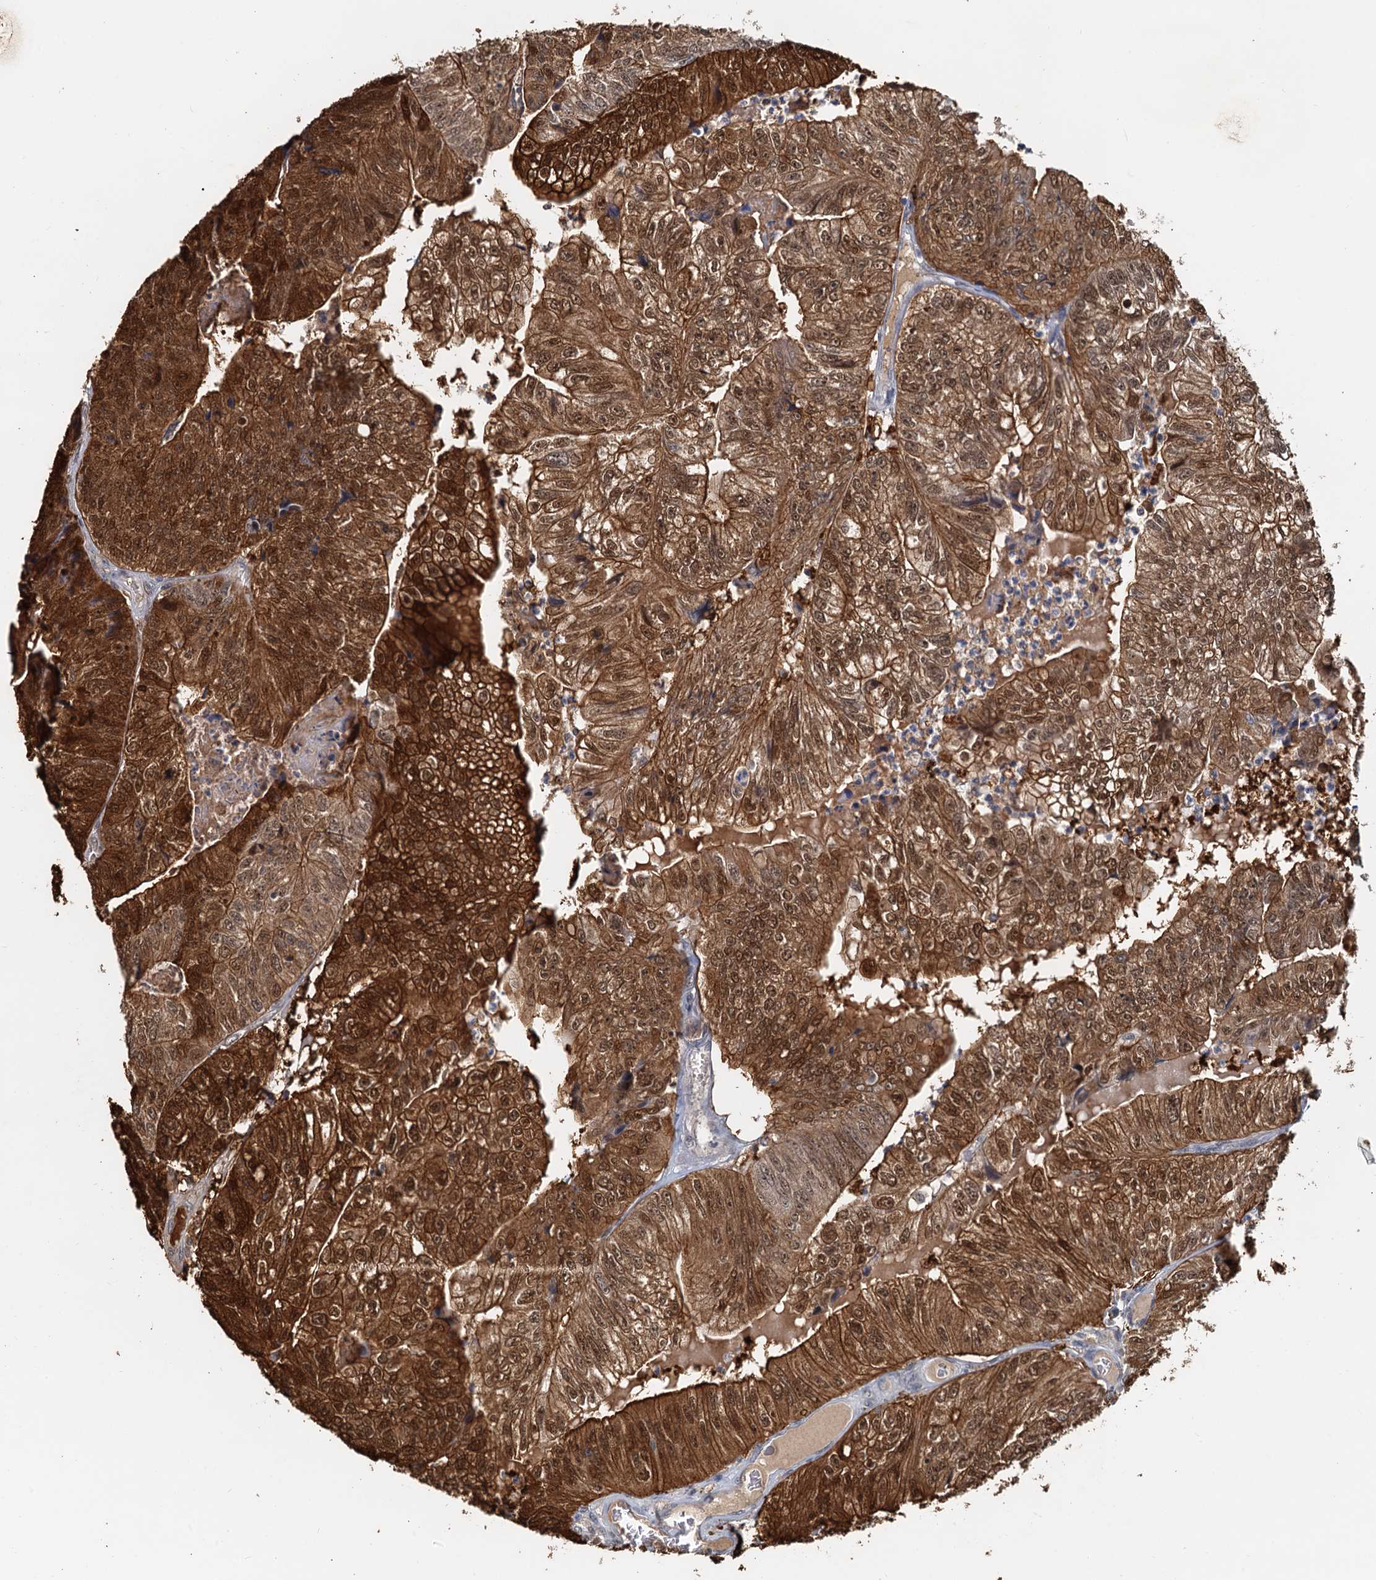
{"staining": {"intensity": "strong", "quantity": ">75%", "location": "cytoplasmic/membranous,nuclear"}, "tissue": "colorectal cancer", "cell_type": "Tumor cells", "image_type": "cancer", "snomed": [{"axis": "morphology", "description": "Adenocarcinoma, NOS"}, {"axis": "topography", "description": "Colon"}], "caption": "Strong cytoplasmic/membranous and nuclear staining is present in about >75% of tumor cells in colorectal cancer.", "gene": "SPINDOC", "patient": {"sex": "female", "age": 67}}